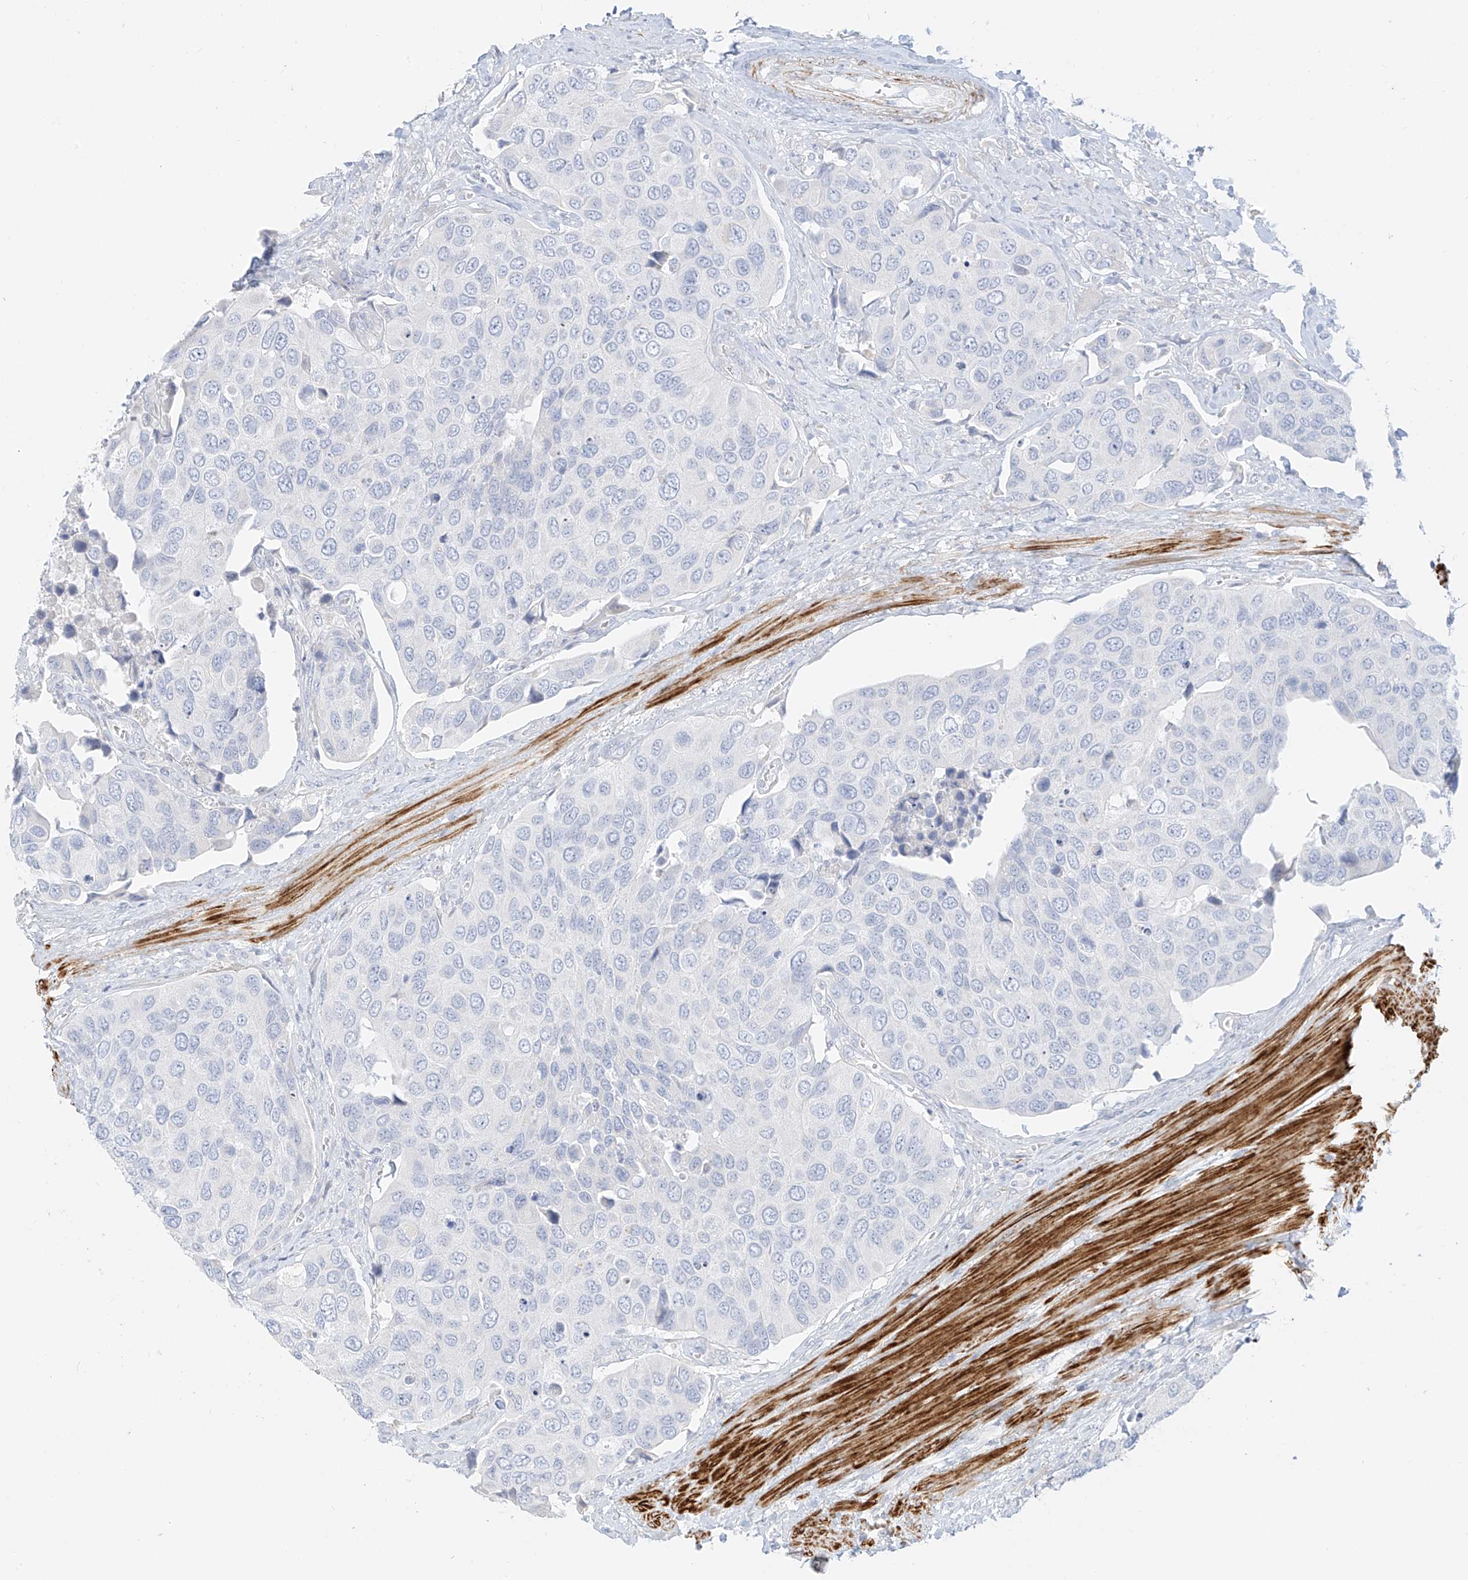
{"staining": {"intensity": "negative", "quantity": "none", "location": "none"}, "tissue": "urothelial cancer", "cell_type": "Tumor cells", "image_type": "cancer", "snomed": [{"axis": "morphology", "description": "Urothelial carcinoma, High grade"}, {"axis": "topography", "description": "Urinary bladder"}], "caption": "High power microscopy micrograph of an immunohistochemistry image of urothelial carcinoma (high-grade), revealing no significant expression in tumor cells.", "gene": "ST3GAL5", "patient": {"sex": "male", "age": 74}}